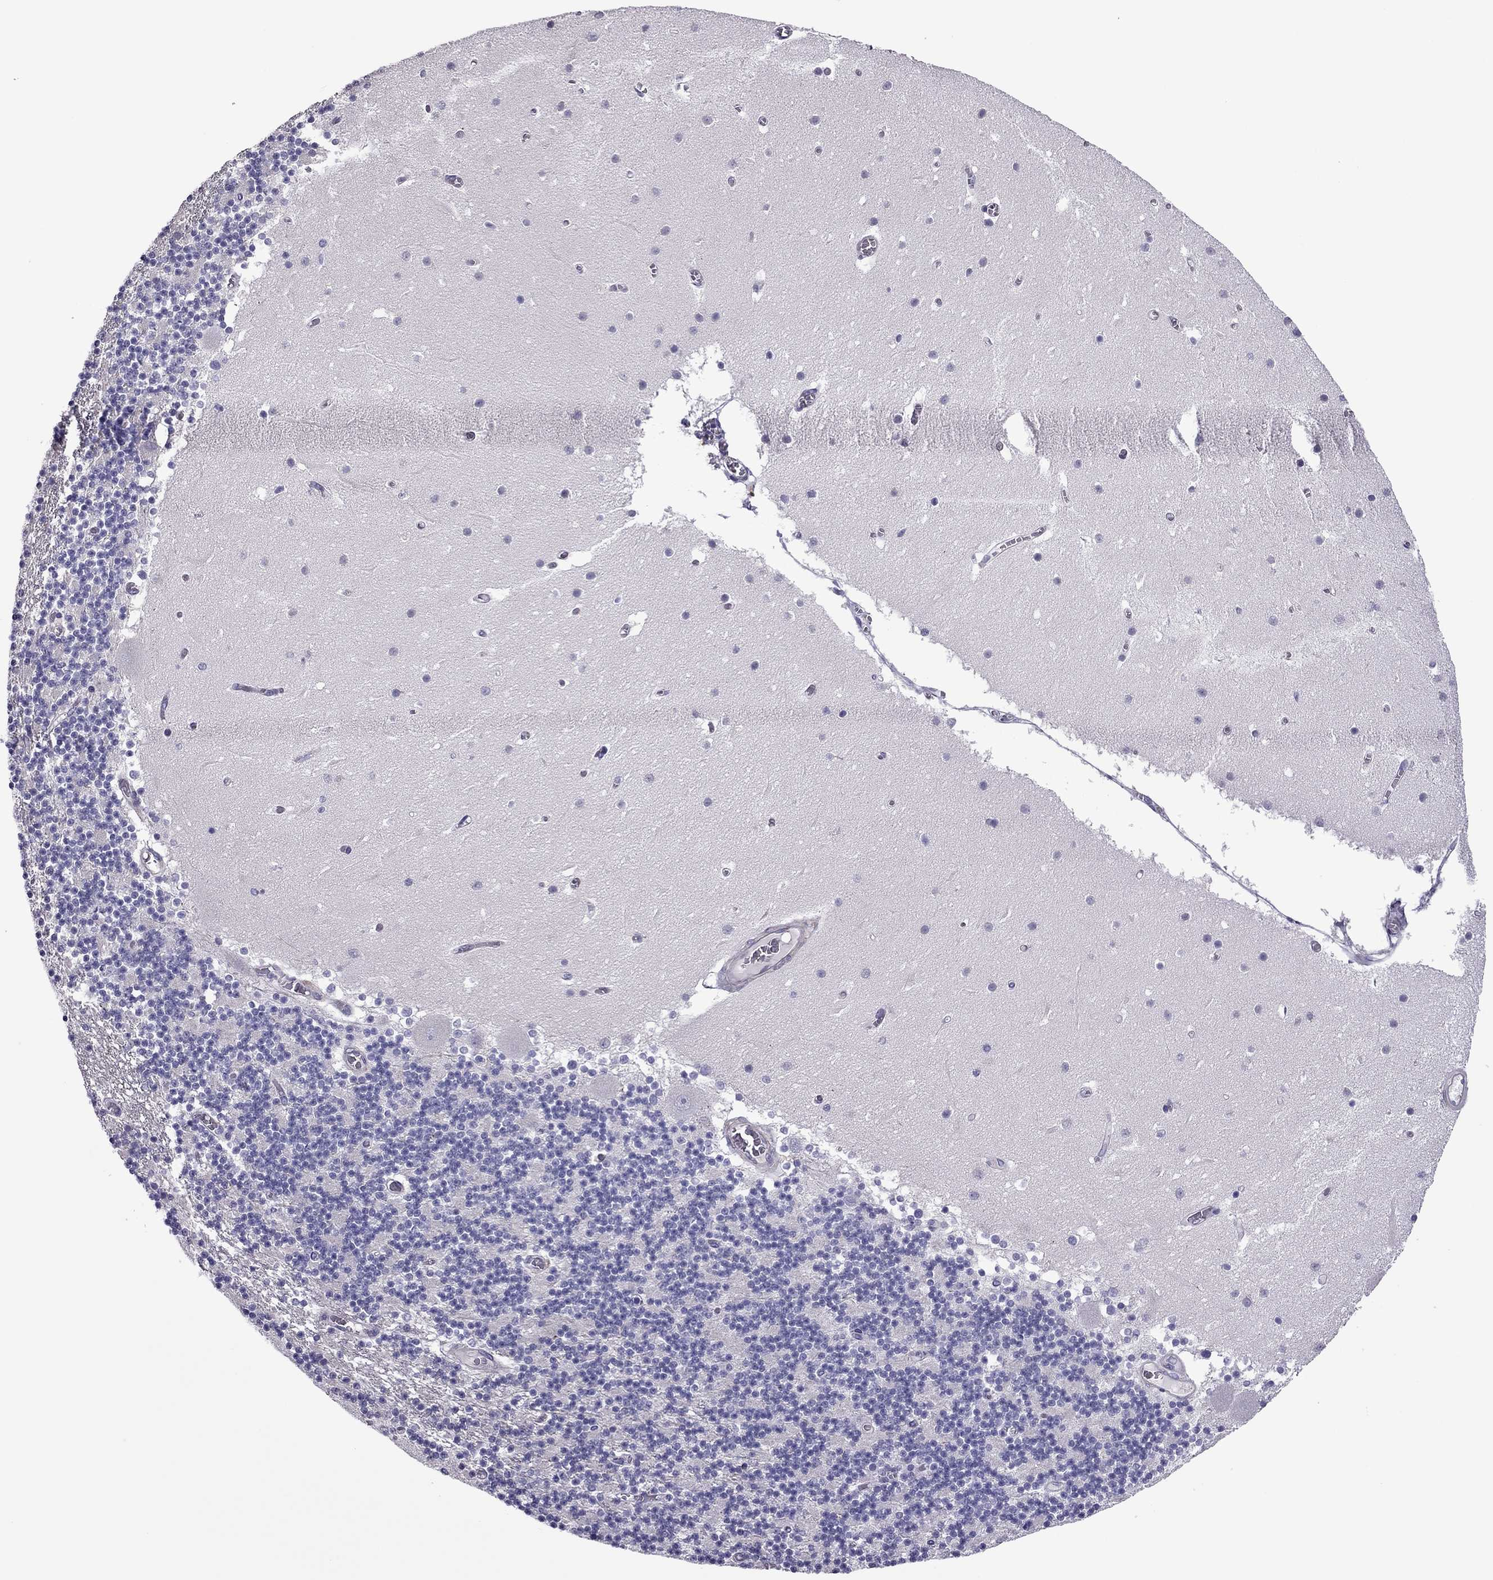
{"staining": {"intensity": "negative", "quantity": "none", "location": "none"}, "tissue": "cerebellum", "cell_type": "Cells in granular layer", "image_type": "normal", "snomed": [{"axis": "morphology", "description": "Normal tissue, NOS"}, {"axis": "topography", "description": "Cerebellum"}], "caption": "Immunohistochemistry of benign cerebellum displays no expression in cells in granular layer.", "gene": "SLC16A8", "patient": {"sex": "female", "age": 28}}